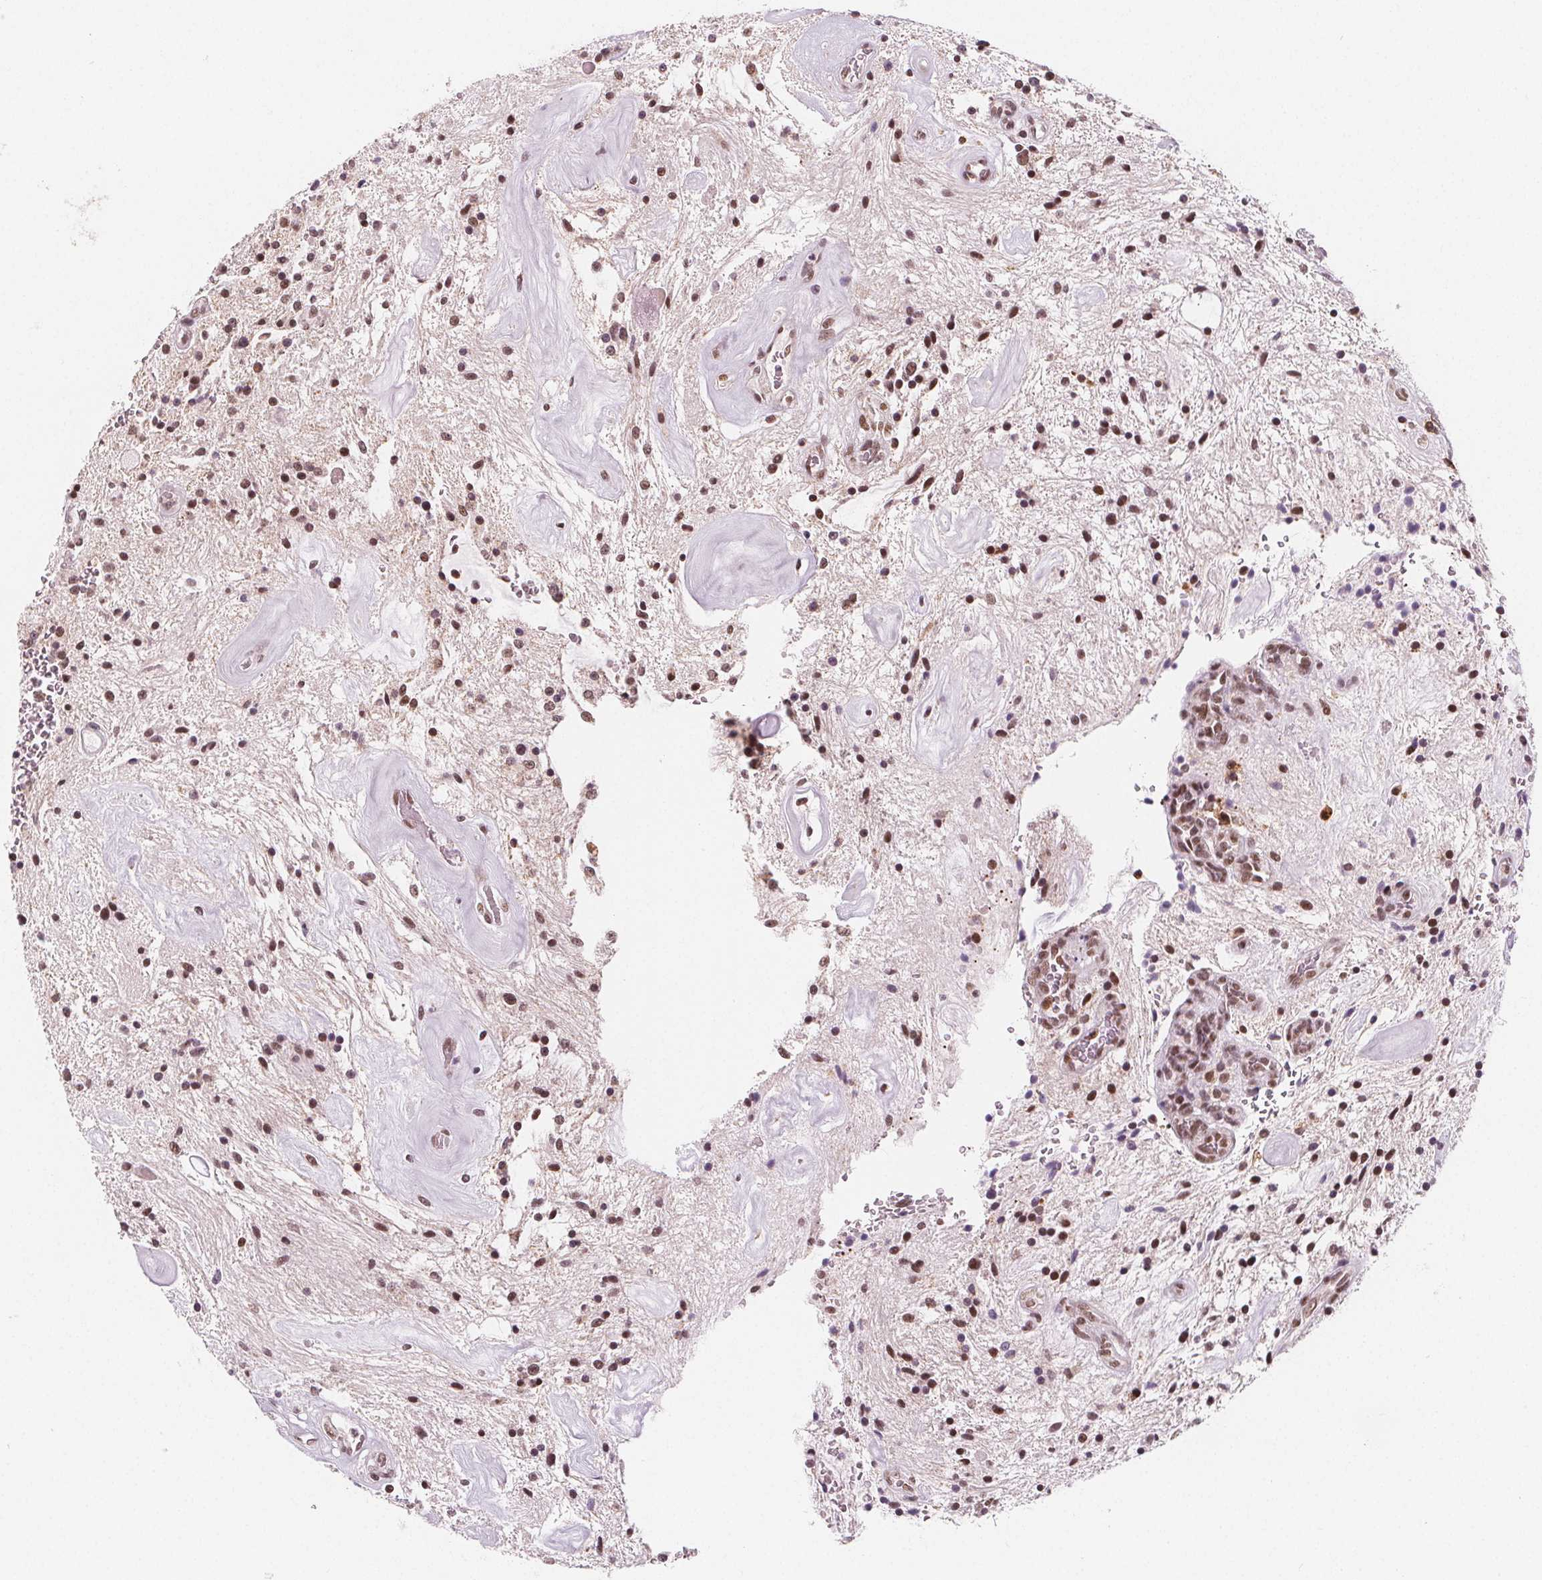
{"staining": {"intensity": "moderate", "quantity": "25%-75%", "location": "nuclear"}, "tissue": "glioma", "cell_type": "Tumor cells", "image_type": "cancer", "snomed": [{"axis": "morphology", "description": "Glioma, malignant, Low grade"}, {"axis": "topography", "description": "Cerebellum"}], "caption": "A brown stain labels moderate nuclear staining of a protein in human low-grade glioma (malignant) tumor cells. (Brightfield microscopy of DAB IHC at high magnification).", "gene": "DPM2", "patient": {"sex": "female", "age": 14}}